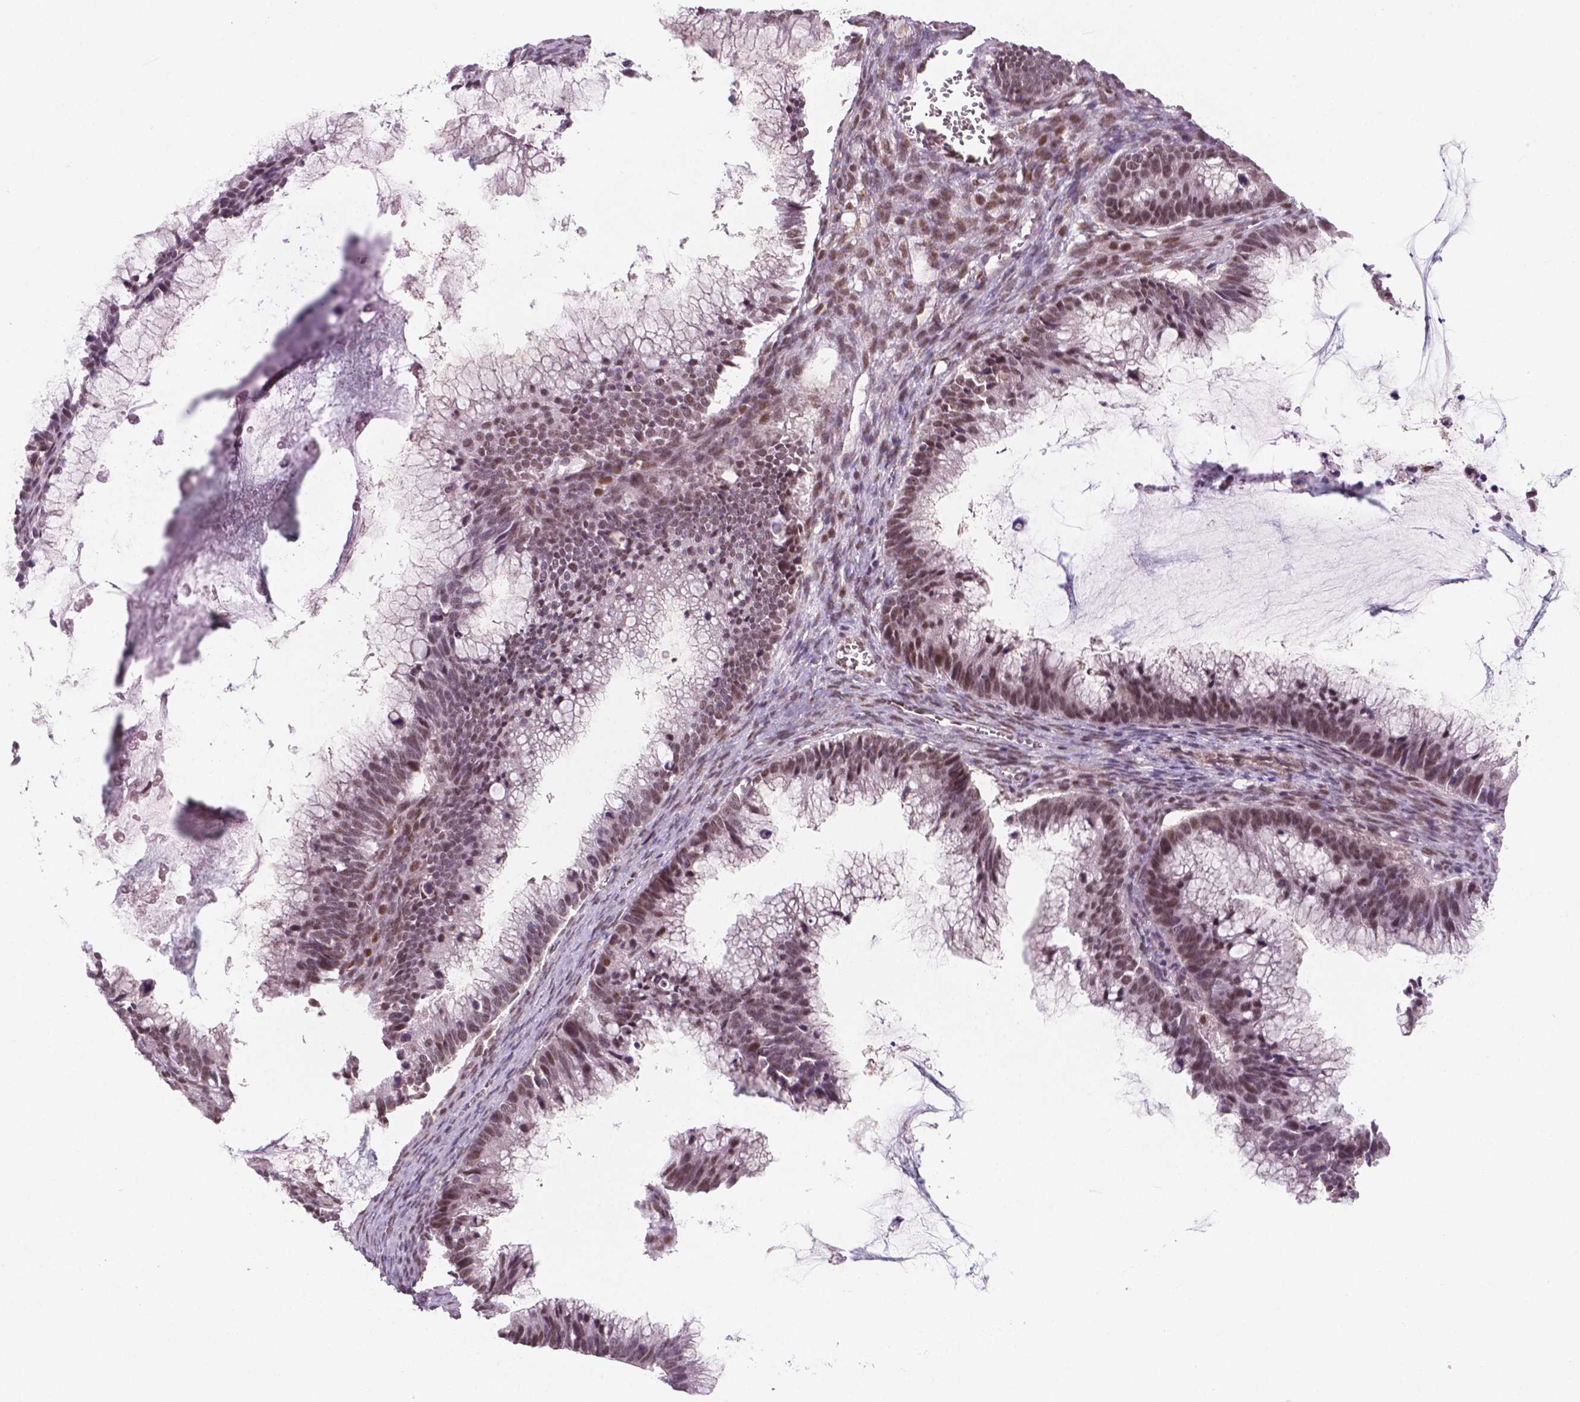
{"staining": {"intensity": "moderate", "quantity": ">75%", "location": "nuclear"}, "tissue": "ovarian cancer", "cell_type": "Tumor cells", "image_type": "cancer", "snomed": [{"axis": "morphology", "description": "Cystadenocarcinoma, mucinous, NOS"}, {"axis": "topography", "description": "Ovary"}], "caption": "There is medium levels of moderate nuclear expression in tumor cells of ovarian cancer, as demonstrated by immunohistochemical staining (brown color).", "gene": "PHAX", "patient": {"sex": "female", "age": 38}}